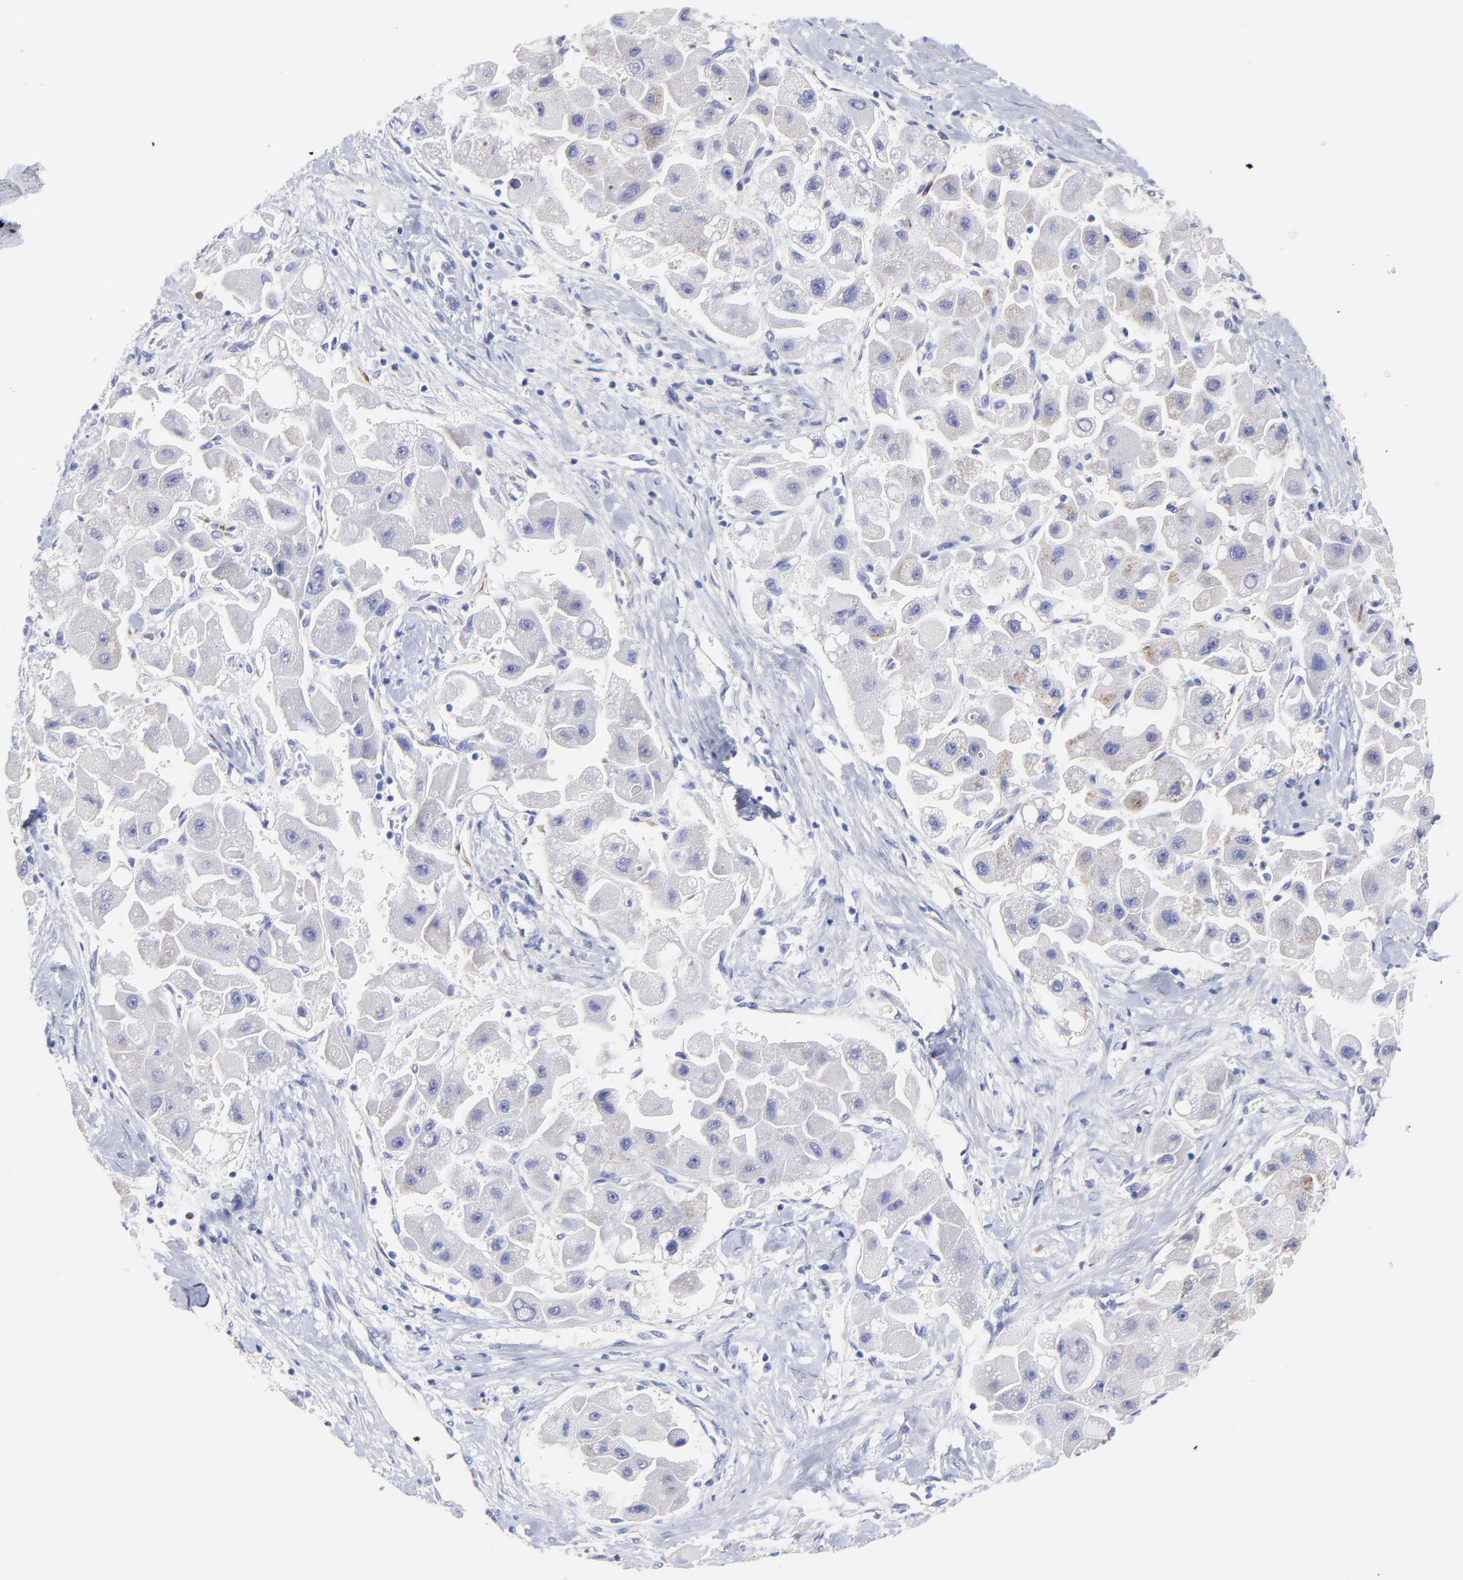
{"staining": {"intensity": "weak", "quantity": "<25%", "location": "cytoplasmic/membranous"}, "tissue": "liver cancer", "cell_type": "Tumor cells", "image_type": "cancer", "snomed": [{"axis": "morphology", "description": "Carcinoma, Hepatocellular, NOS"}, {"axis": "topography", "description": "Liver"}], "caption": "An immunohistochemistry (IHC) image of liver cancer is shown. There is no staining in tumor cells of liver cancer.", "gene": "C1QTNF6", "patient": {"sex": "male", "age": 24}}